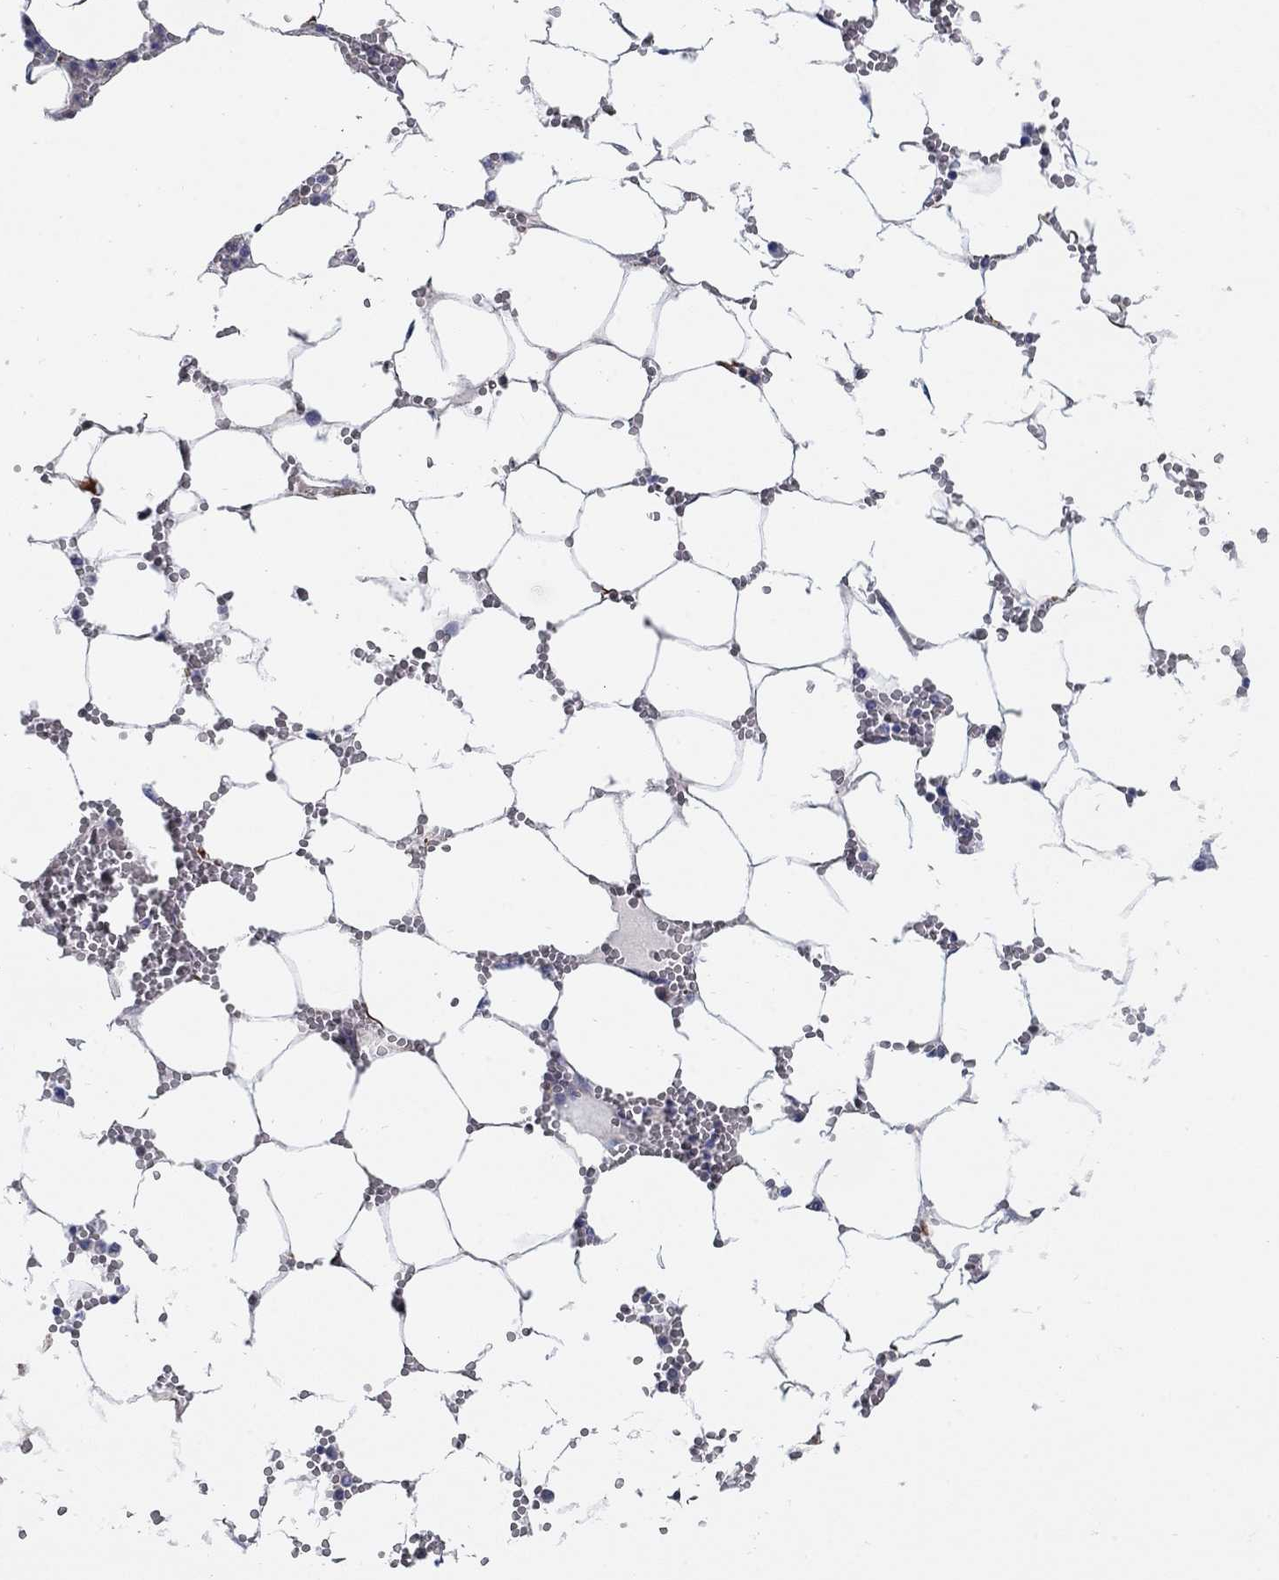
{"staining": {"intensity": "negative", "quantity": "none", "location": "none"}, "tissue": "bone marrow", "cell_type": "Hematopoietic cells", "image_type": "normal", "snomed": [{"axis": "morphology", "description": "Normal tissue, NOS"}, {"axis": "topography", "description": "Bone marrow"}], "caption": "High magnification brightfield microscopy of benign bone marrow stained with DAB (brown) and counterstained with hematoxylin (blue): hematopoietic cells show no significant staining.", "gene": "HEATR4", "patient": {"sex": "female", "age": 64}}